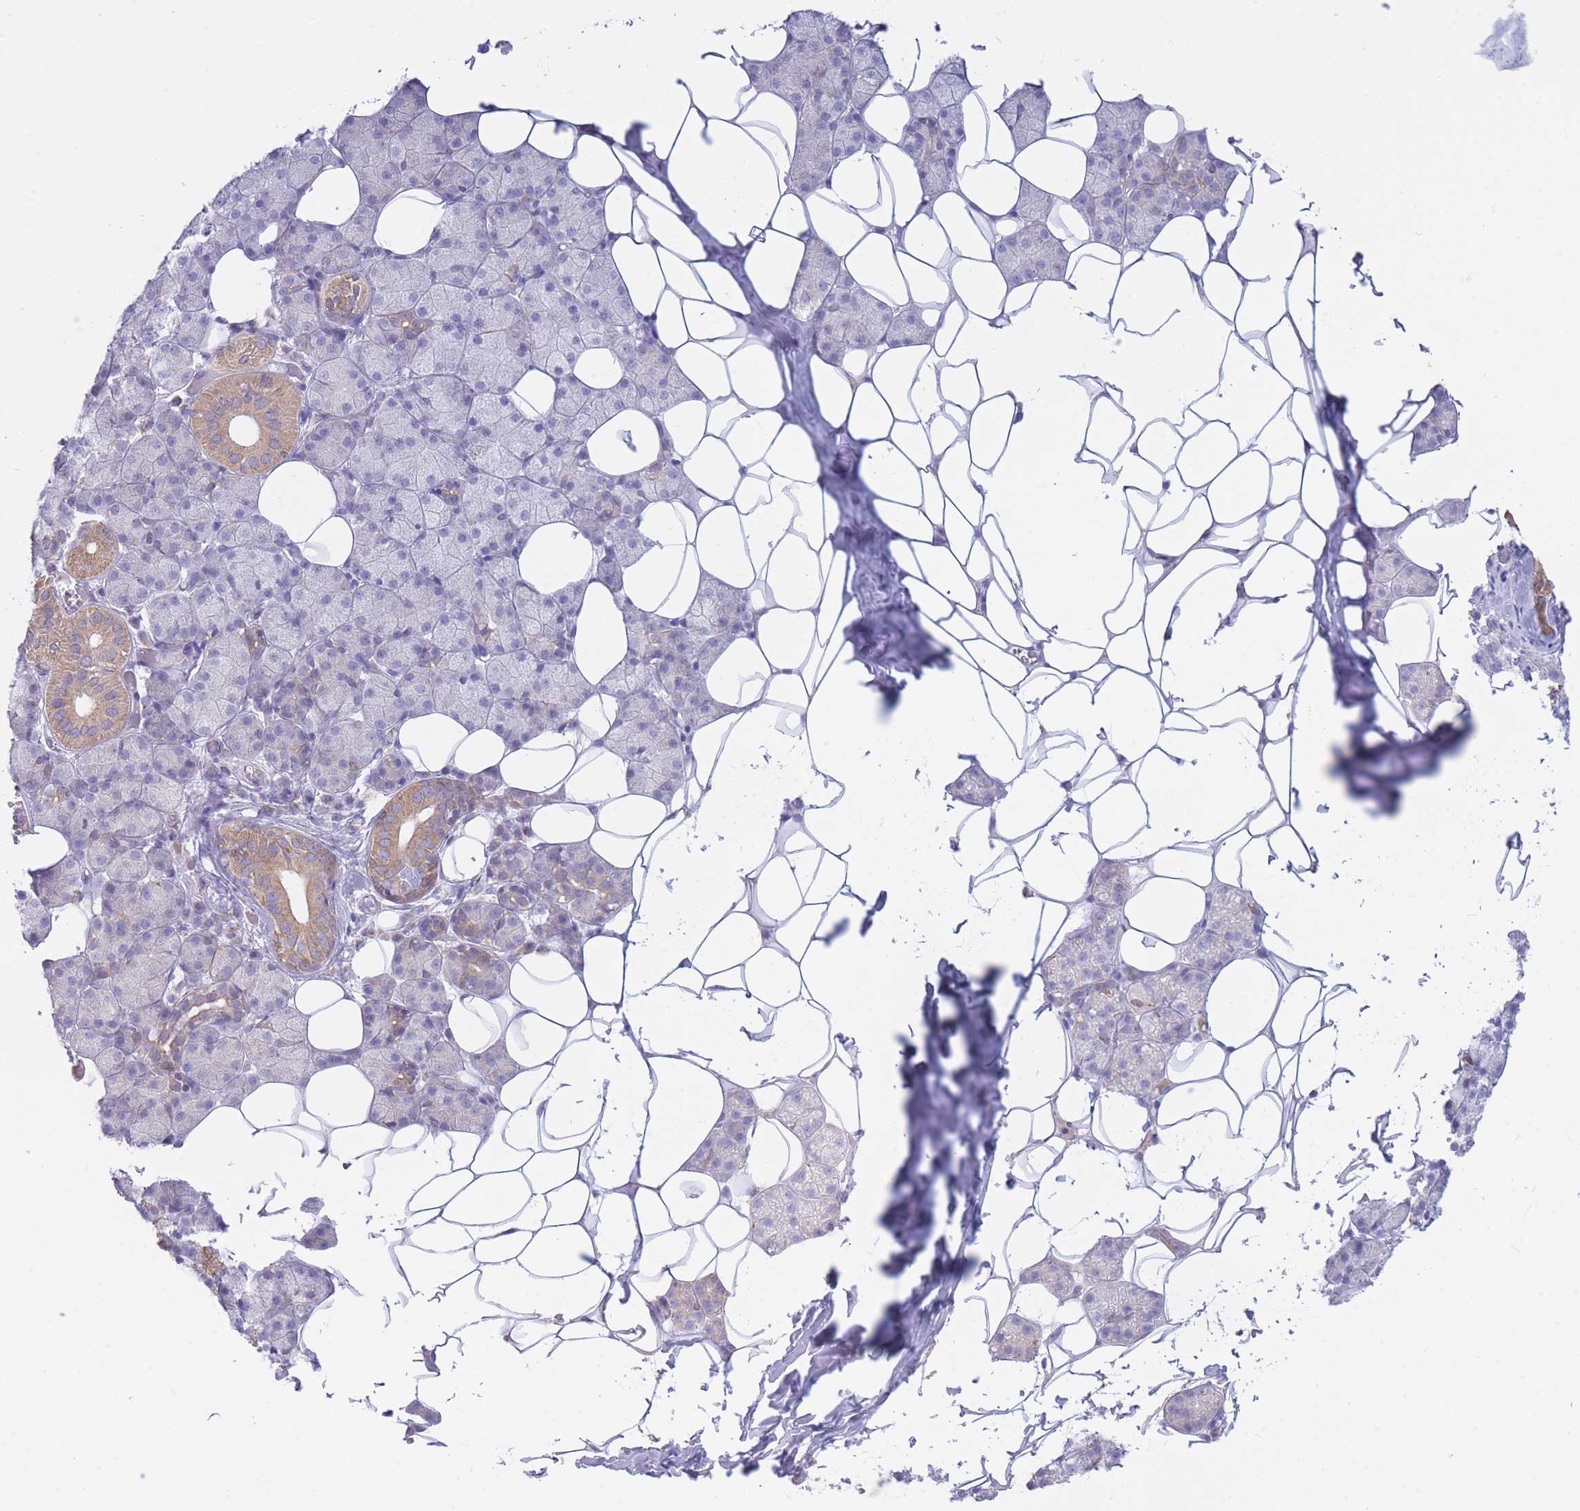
{"staining": {"intensity": "moderate", "quantity": "<25%", "location": "cytoplasmic/membranous"}, "tissue": "salivary gland", "cell_type": "Glandular cells", "image_type": "normal", "snomed": [{"axis": "morphology", "description": "Normal tissue, NOS"}, {"axis": "topography", "description": "Salivary gland"}], "caption": "The micrograph exhibits a brown stain indicating the presence of a protein in the cytoplasmic/membranous of glandular cells in salivary gland. Nuclei are stained in blue.", "gene": "NANP", "patient": {"sex": "female", "age": 33}}